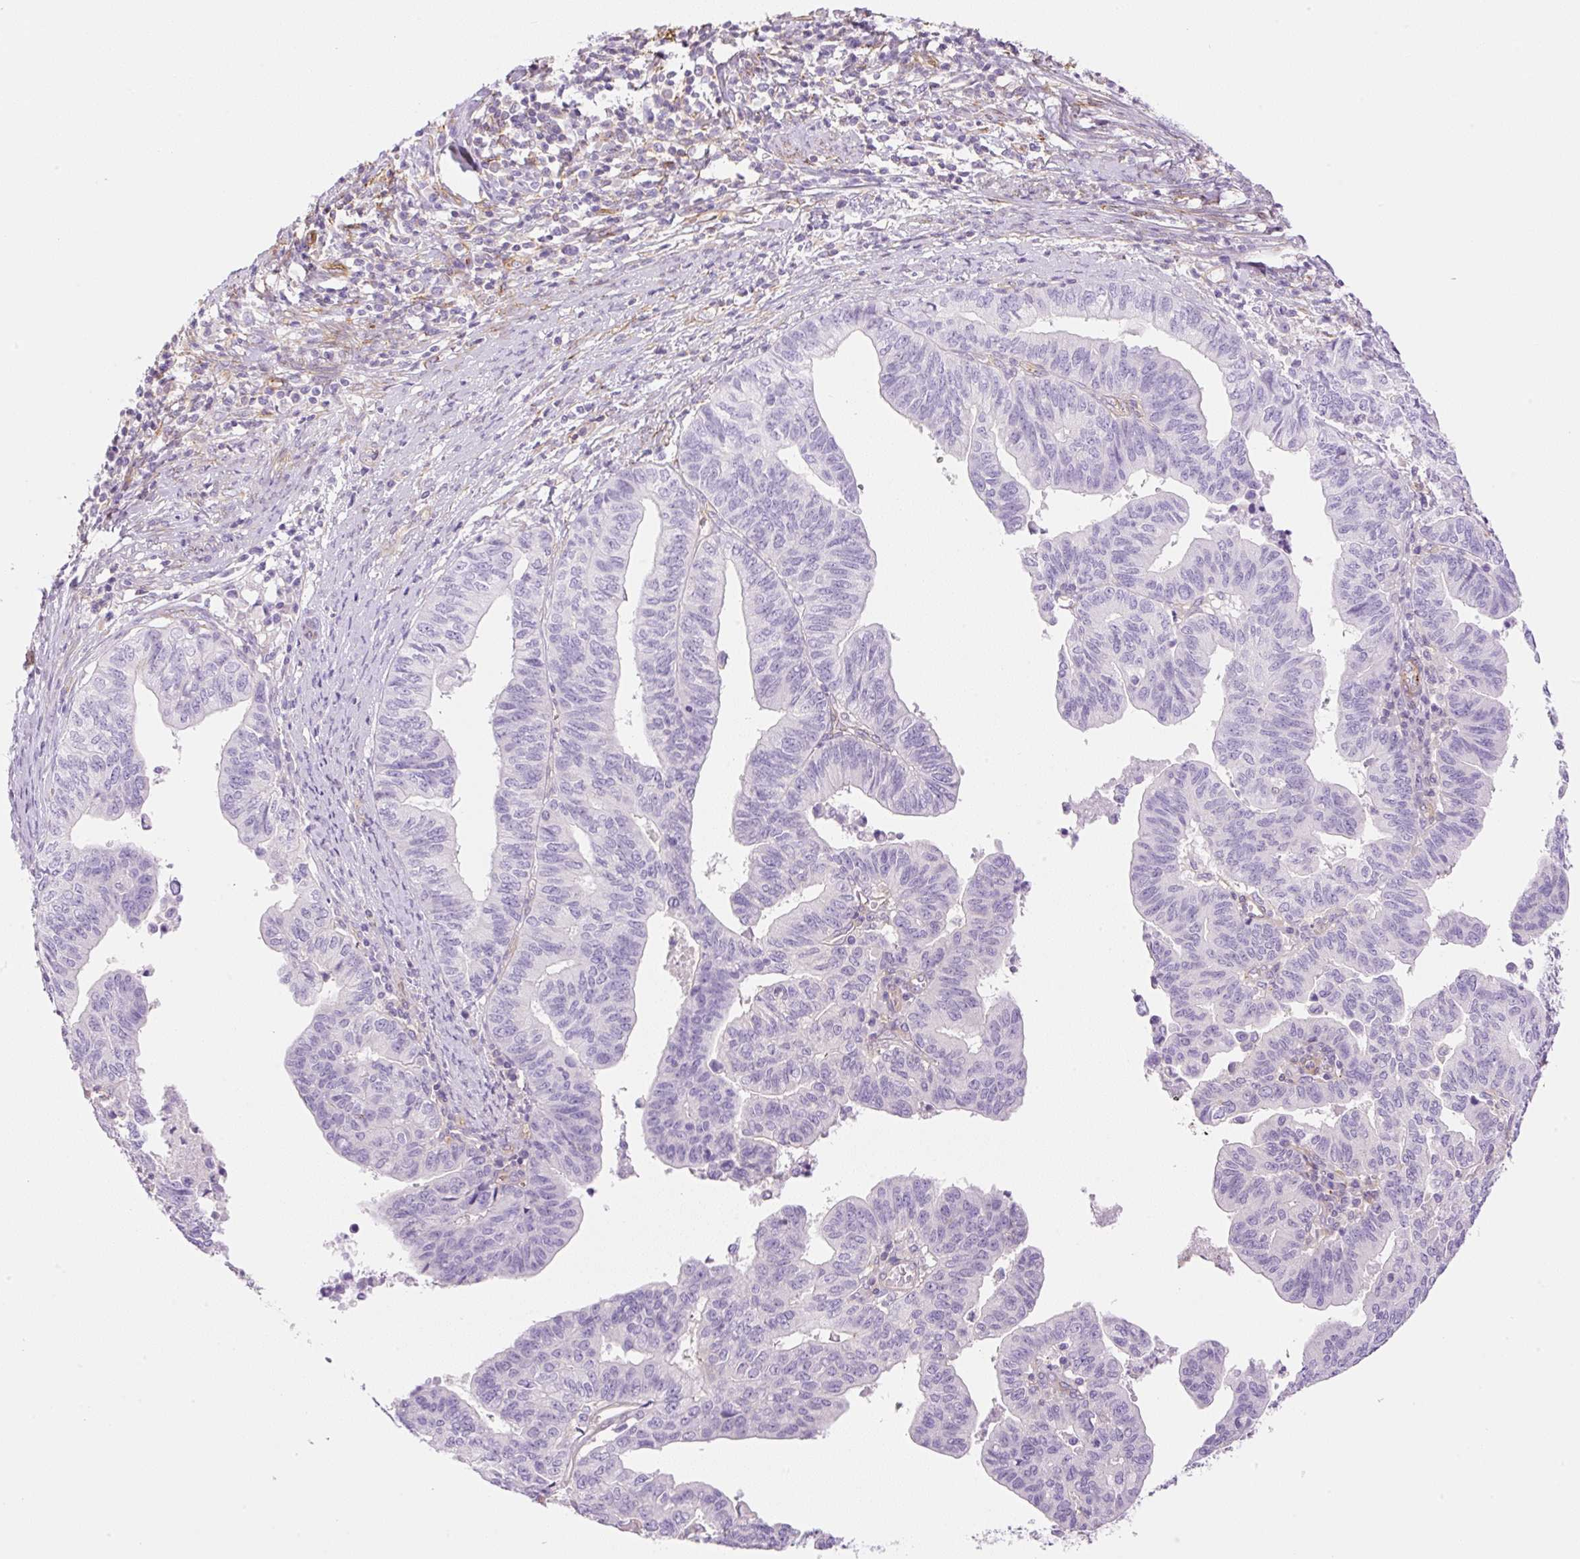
{"staining": {"intensity": "negative", "quantity": "none", "location": "none"}, "tissue": "endometrial cancer", "cell_type": "Tumor cells", "image_type": "cancer", "snomed": [{"axis": "morphology", "description": "Adenocarcinoma, NOS"}, {"axis": "topography", "description": "Endometrium"}], "caption": "Tumor cells show no significant positivity in adenocarcinoma (endometrial). The staining is performed using DAB brown chromogen with nuclei counter-stained in using hematoxylin.", "gene": "EHD3", "patient": {"sex": "female", "age": 65}}